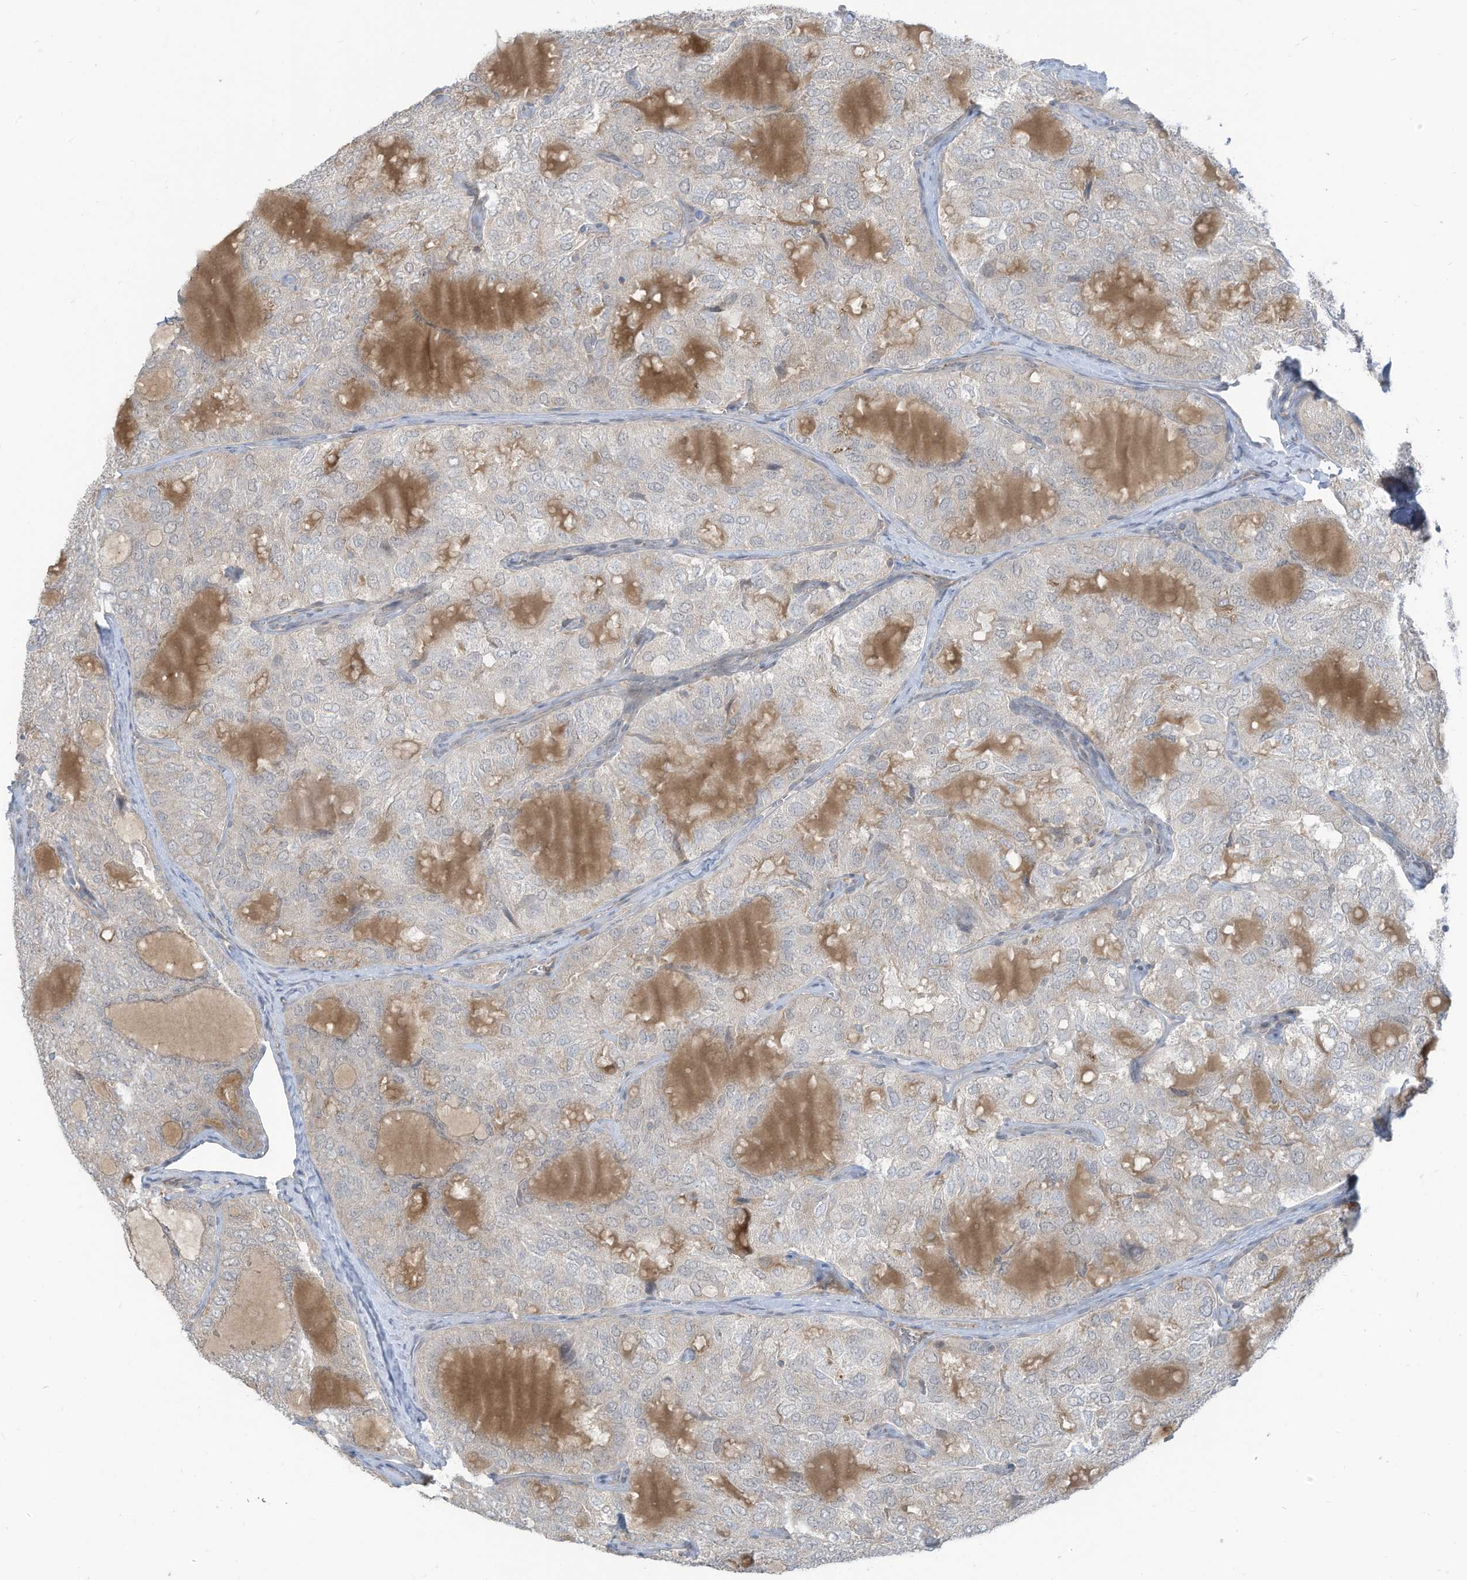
{"staining": {"intensity": "weak", "quantity": "<25%", "location": "cytoplasmic/membranous"}, "tissue": "thyroid cancer", "cell_type": "Tumor cells", "image_type": "cancer", "snomed": [{"axis": "morphology", "description": "Follicular adenoma carcinoma, NOS"}, {"axis": "topography", "description": "Thyroid gland"}], "caption": "Immunohistochemistry photomicrograph of neoplastic tissue: thyroid cancer stained with DAB reveals no significant protein staining in tumor cells. The staining was performed using DAB (3,3'-diaminobenzidine) to visualize the protein expression in brown, while the nuclei were stained in blue with hematoxylin (Magnification: 20x).", "gene": "DZIP3", "patient": {"sex": "male", "age": 75}}